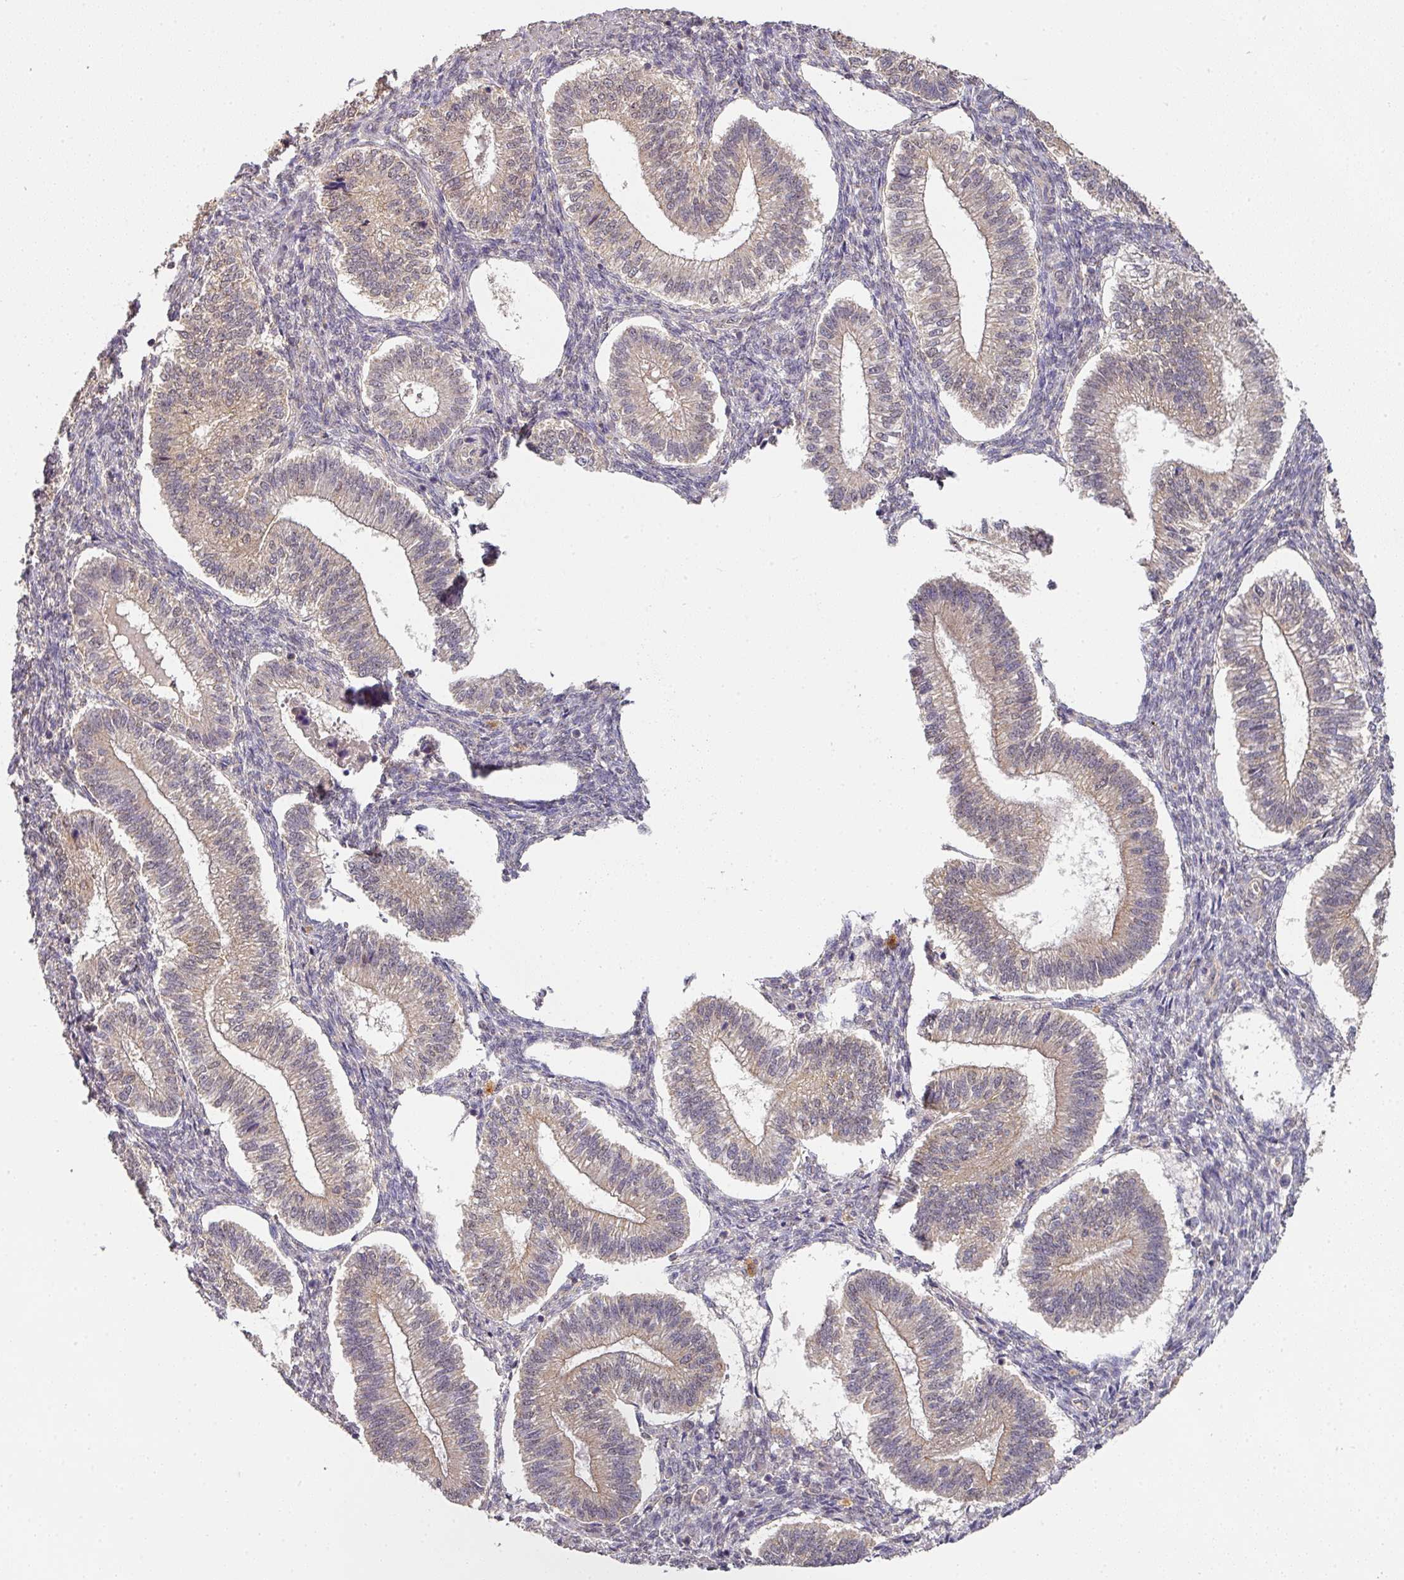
{"staining": {"intensity": "weak", "quantity": "25%-75%", "location": "cytoplasmic/membranous"}, "tissue": "endometrium", "cell_type": "Cells in endometrial stroma", "image_type": "normal", "snomed": [{"axis": "morphology", "description": "Normal tissue, NOS"}, {"axis": "topography", "description": "Endometrium"}], "caption": "Weak cytoplasmic/membranous positivity is appreciated in approximately 25%-75% of cells in endometrial stroma in unremarkable endometrium. (Brightfield microscopy of DAB IHC at high magnification).", "gene": "EXTL3", "patient": {"sex": "female", "age": 25}}